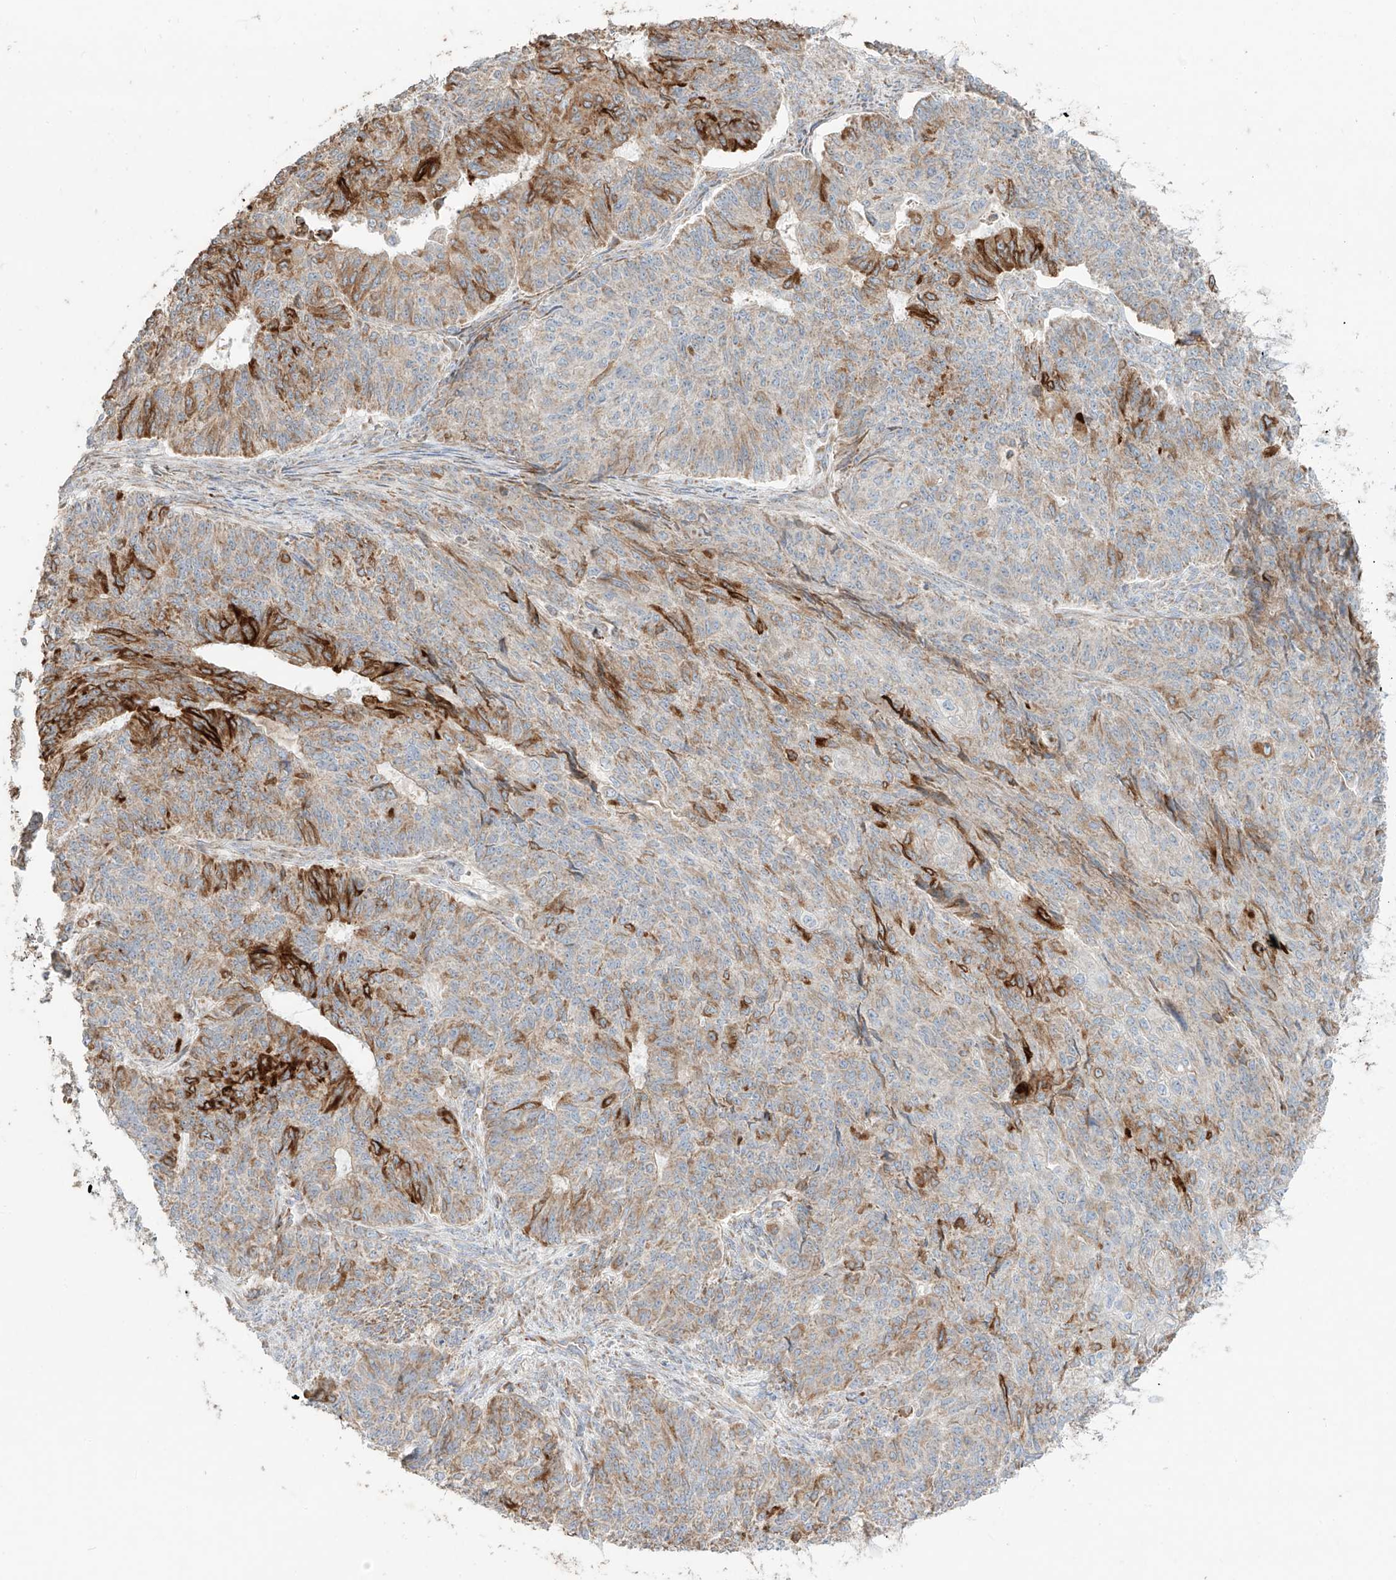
{"staining": {"intensity": "strong", "quantity": "<25%", "location": "cytoplasmic/membranous"}, "tissue": "endometrial cancer", "cell_type": "Tumor cells", "image_type": "cancer", "snomed": [{"axis": "morphology", "description": "Adenocarcinoma, NOS"}, {"axis": "topography", "description": "Endometrium"}], "caption": "A brown stain shows strong cytoplasmic/membranous positivity of a protein in adenocarcinoma (endometrial) tumor cells. The staining was performed using DAB to visualize the protein expression in brown, while the nuclei were stained in blue with hematoxylin (Magnification: 20x).", "gene": "COLGALT2", "patient": {"sex": "female", "age": 32}}